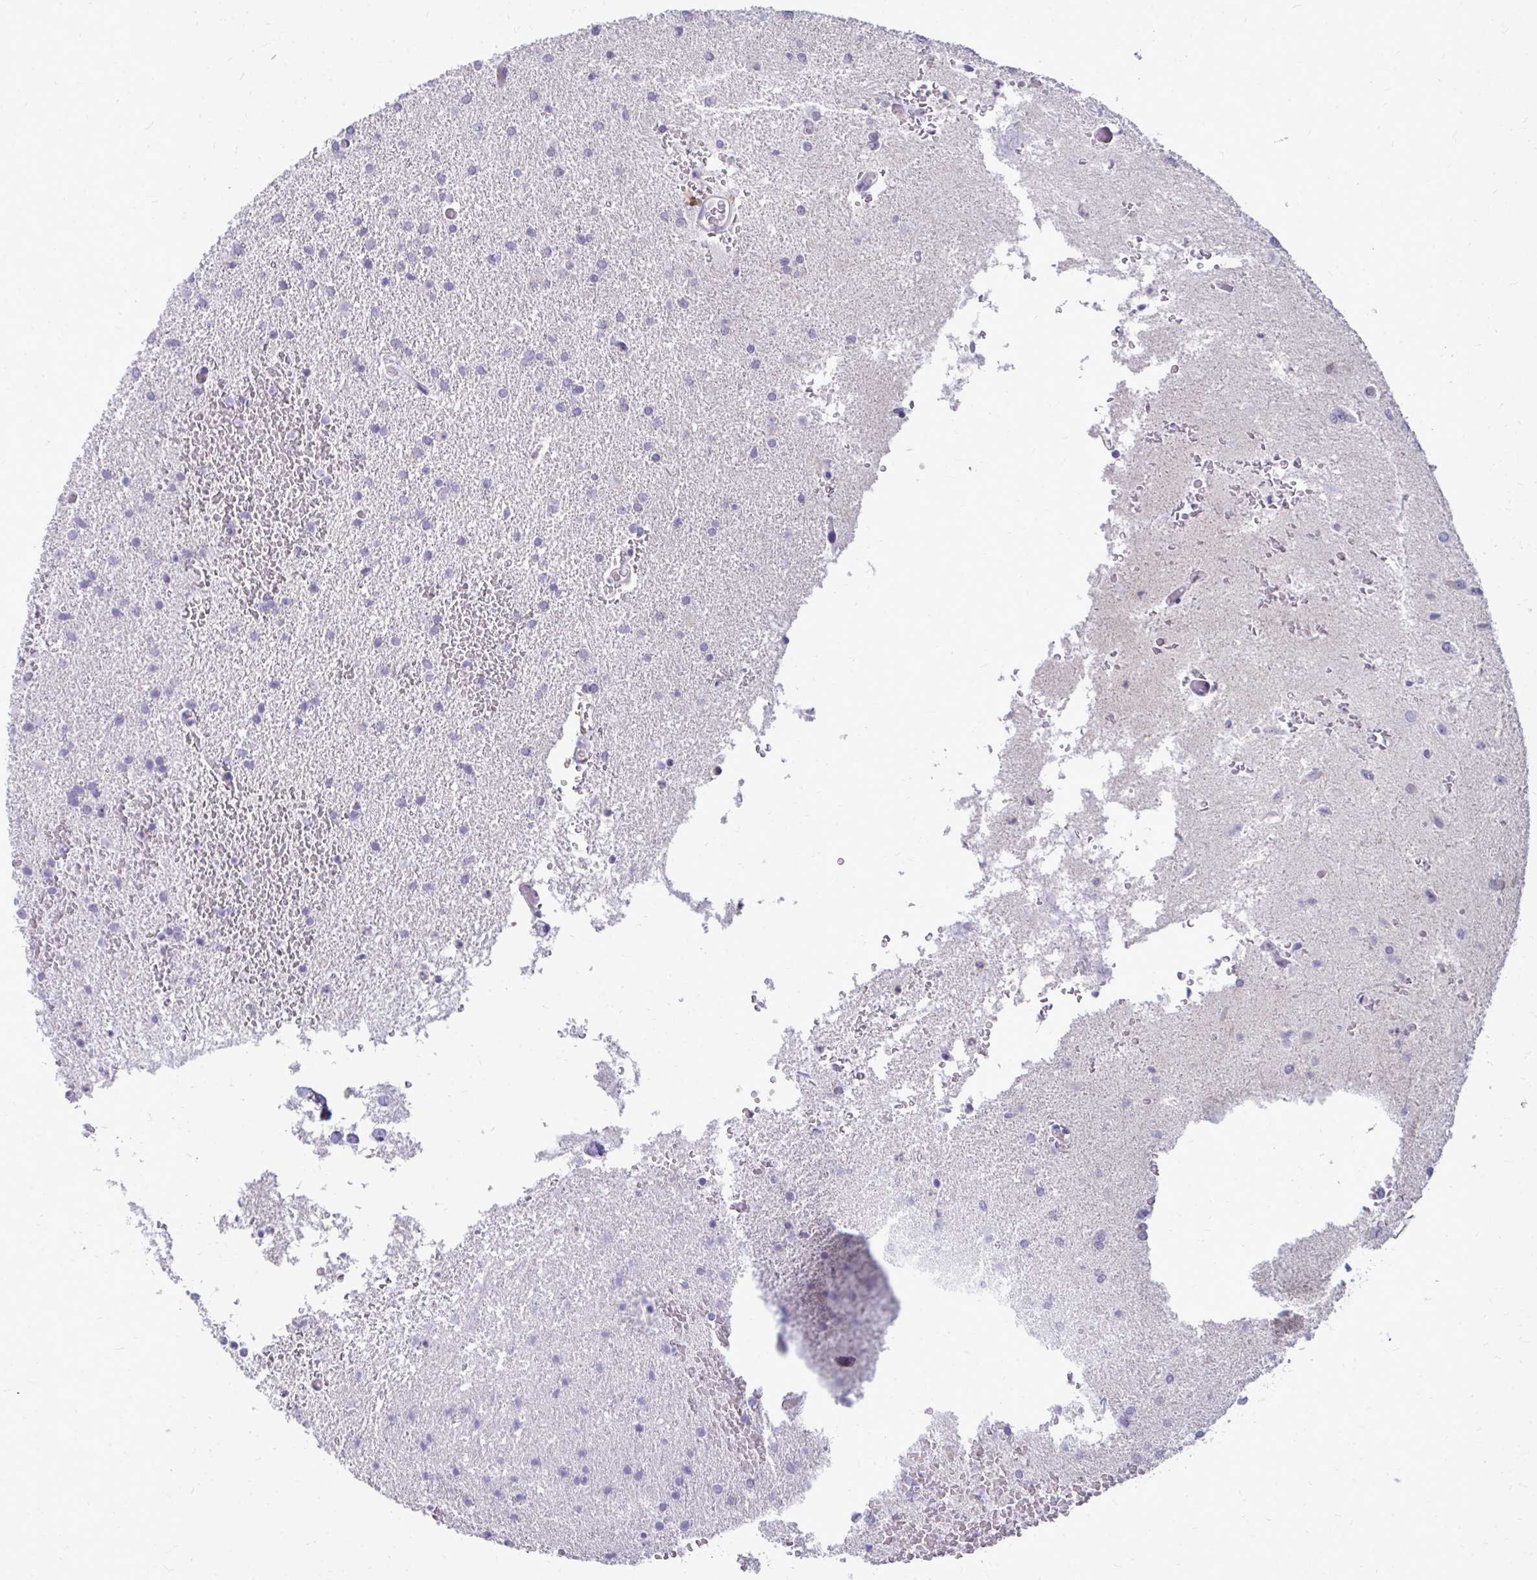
{"staining": {"intensity": "negative", "quantity": "none", "location": "none"}, "tissue": "glioma", "cell_type": "Tumor cells", "image_type": "cancer", "snomed": [{"axis": "morphology", "description": "Glioma, malignant, High grade"}, {"axis": "topography", "description": "Brain"}], "caption": "High magnification brightfield microscopy of malignant glioma (high-grade) stained with DAB (brown) and counterstained with hematoxylin (blue): tumor cells show no significant staining.", "gene": "FABP3", "patient": {"sex": "female", "age": 50}}